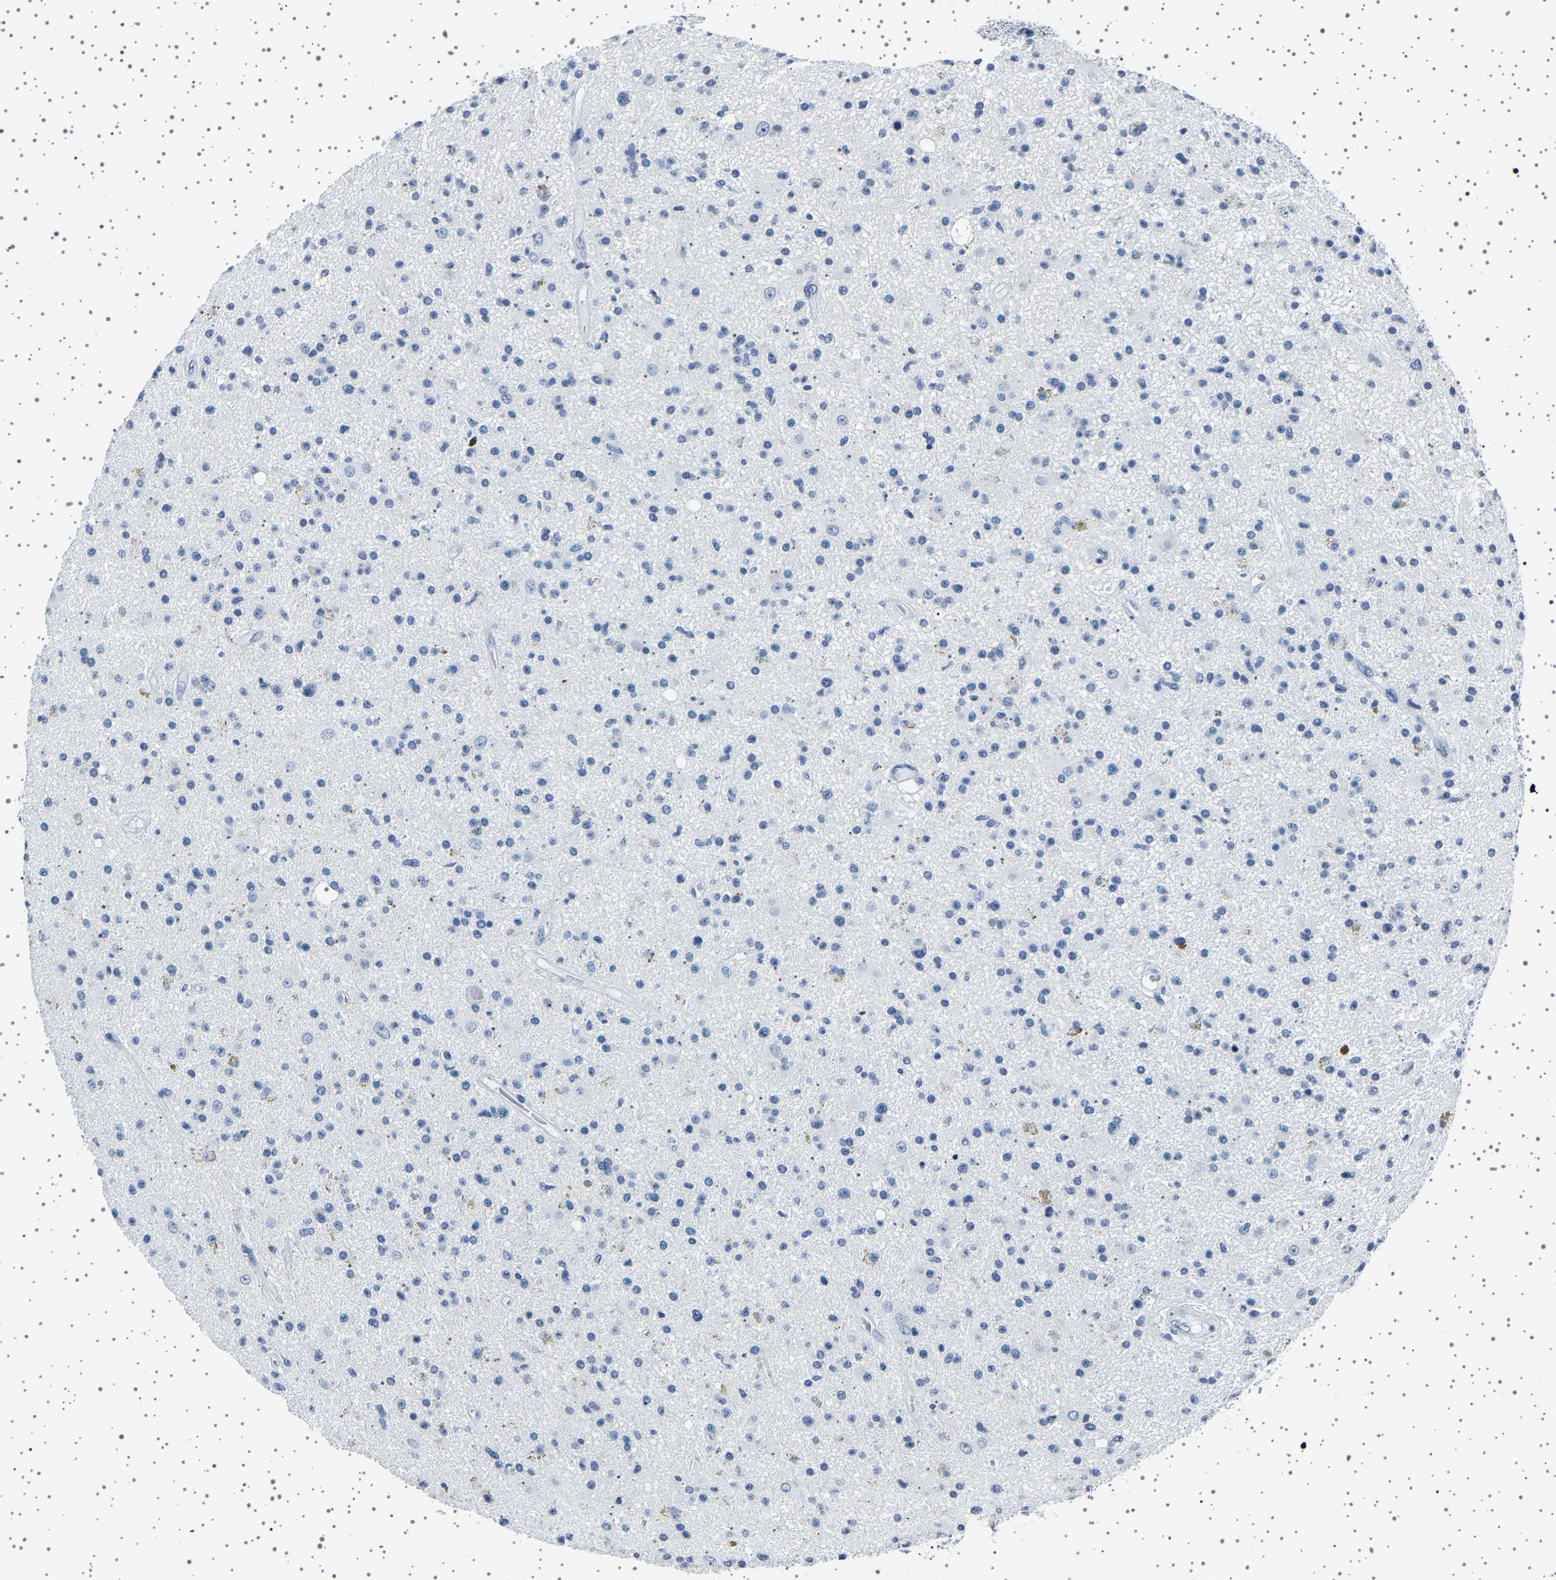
{"staining": {"intensity": "negative", "quantity": "none", "location": "none"}, "tissue": "glioma", "cell_type": "Tumor cells", "image_type": "cancer", "snomed": [{"axis": "morphology", "description": "Glioma, malignant, High grade"}, {"axis": "topography", "description": "Brain"}], "caption": "An image of malignant glioma (high-grade) stained for a protein demonstrates no brown staining in tumor cells.", "gene": "TFF3", "patient": {"sex": "male", "age": 33}}